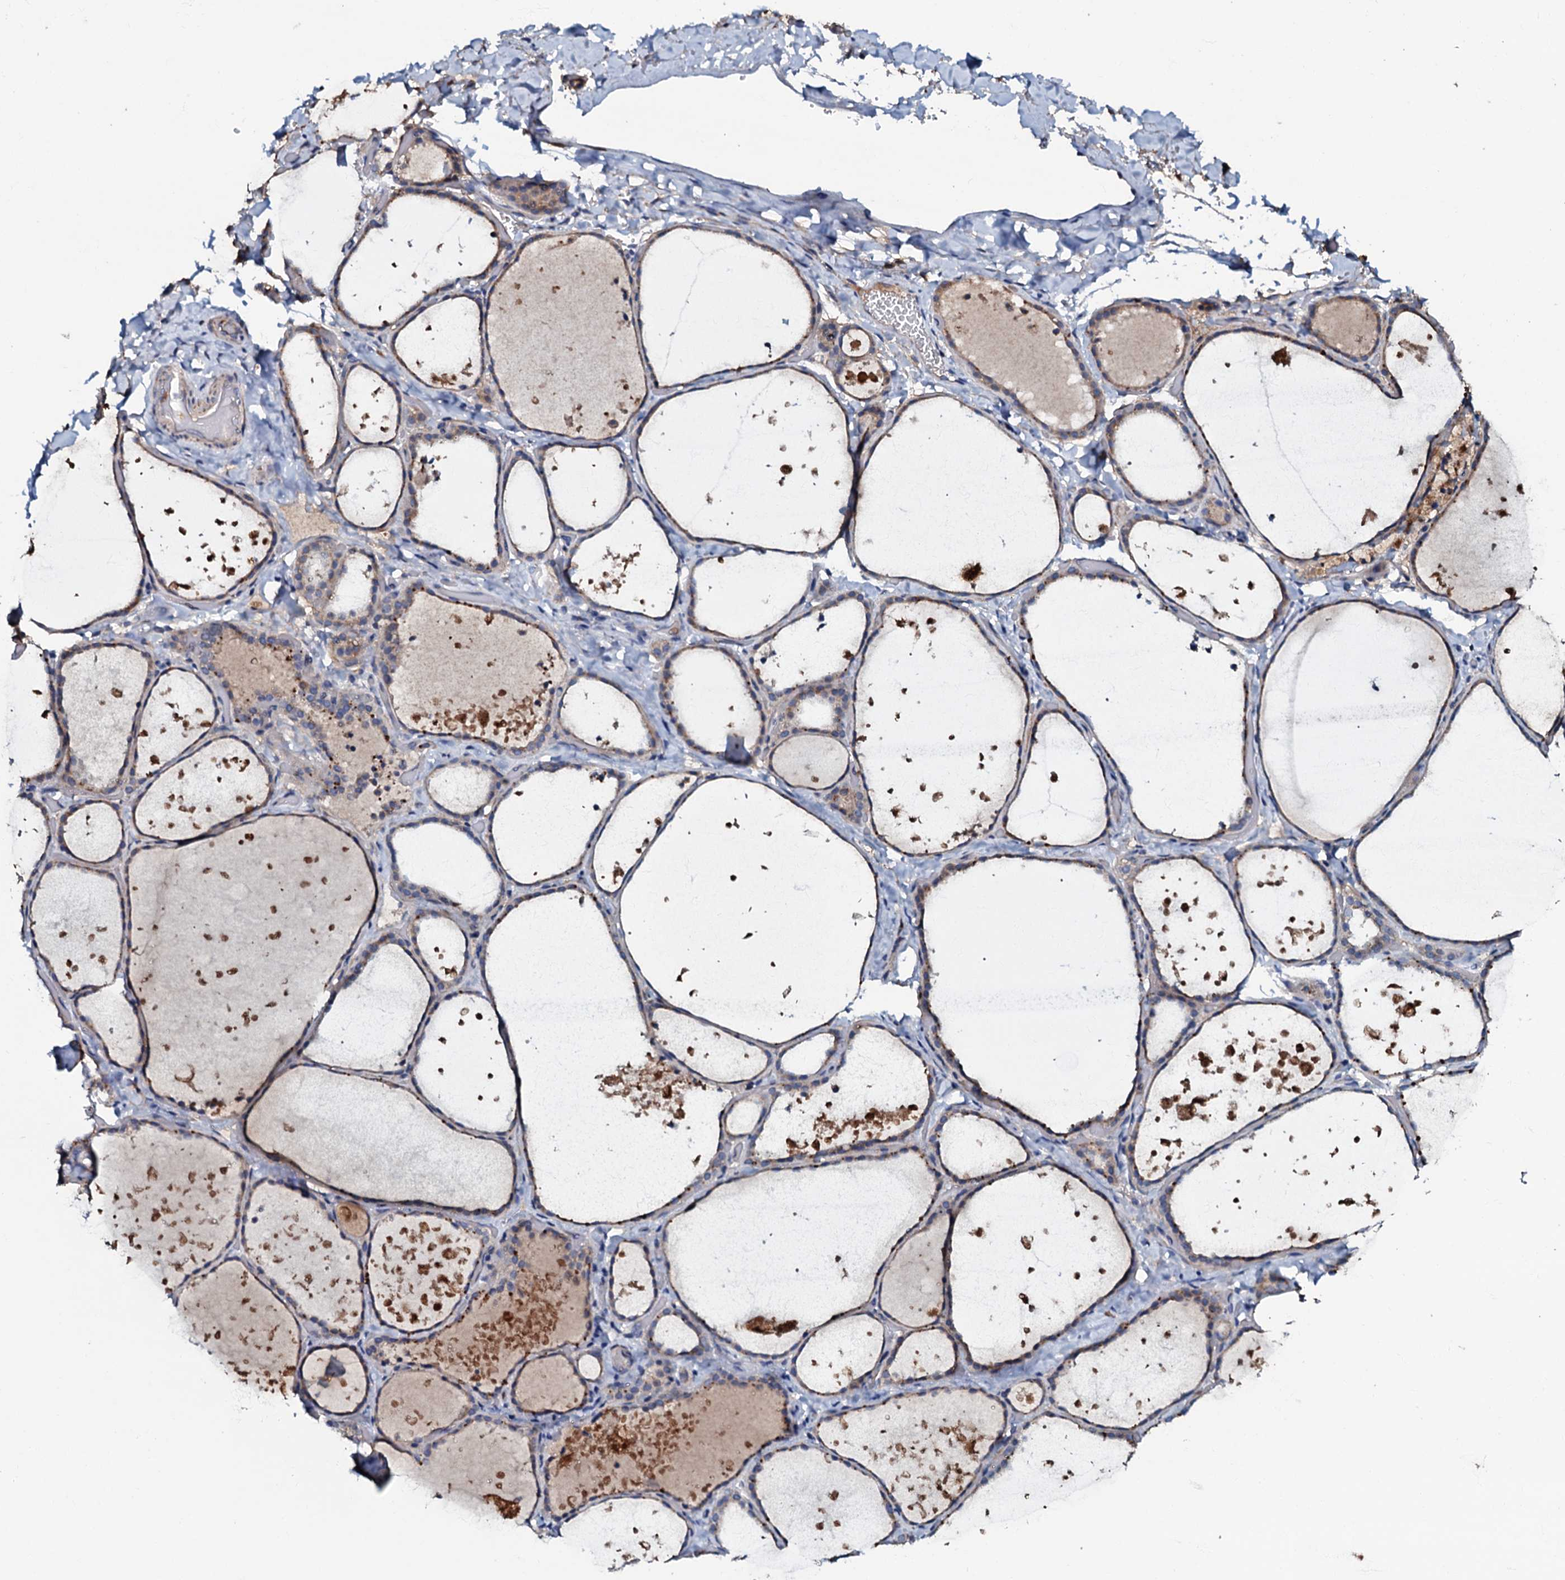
{"staining": {"intensity": "weak", "quantity": ">75%", "location": "cytoplasmic/membranous"}, "tissue": "thyroid gland", "cell_type": "Glandular cells", "image_type": "normal", "snomed": [{"axis": "morphology", "description": "Normal tissue, NOS"}, {"axis": "topography", "description": "Thyroid gland"}], "caption": "DAB (3,3'-diaminobenzidine) immunohistochemical staining of unremarkable human thyroid gland exhibits weak cytoplasmic/membranous protein expression in approximately >75% of glandular cells.", "gene": "CPNE2", "patient": {"sex": "female", "age": 44}}